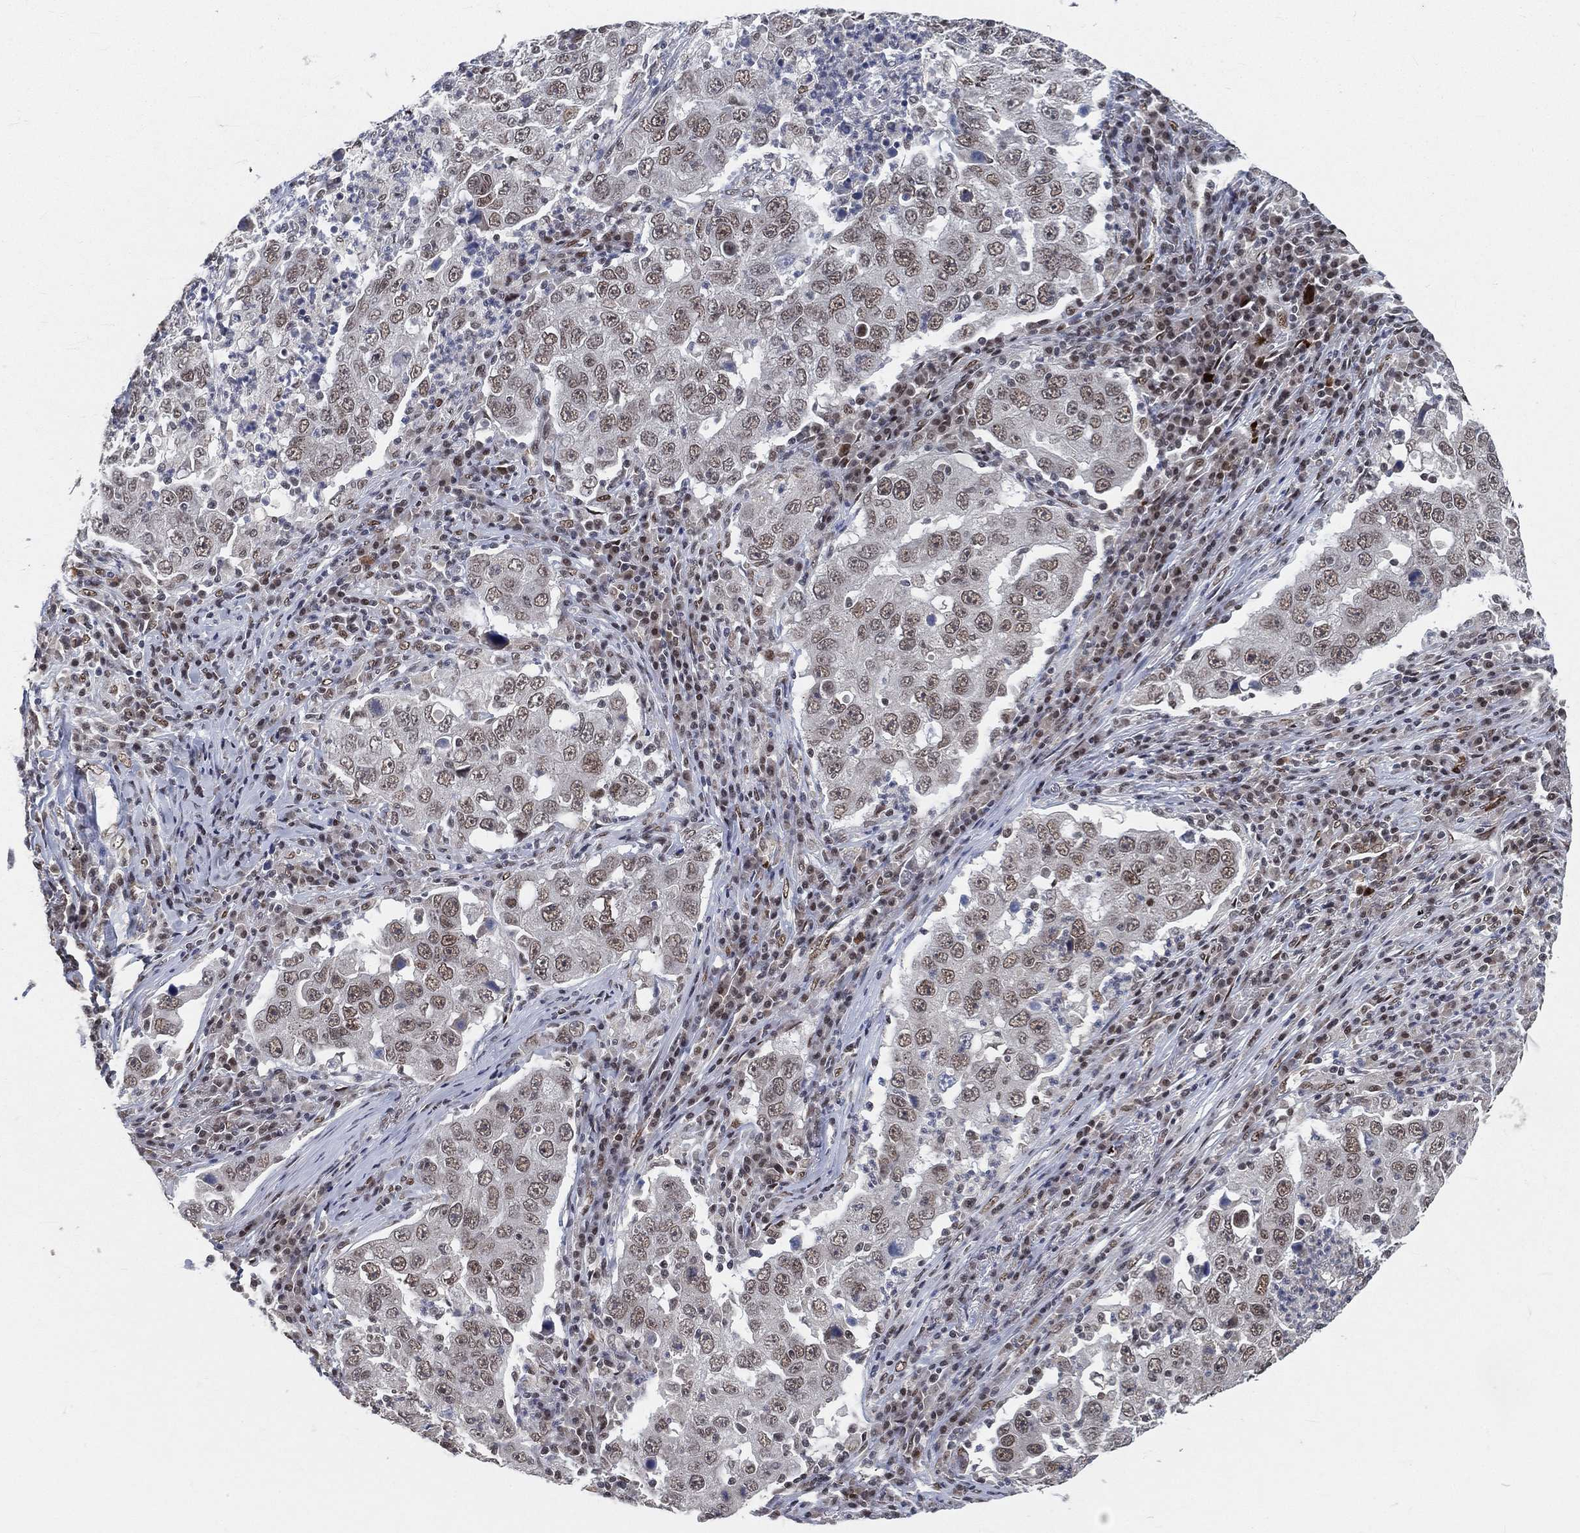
{"staining": {"intensity": "weak", "quantity": "25%-75%", "location": "nuclear"}, "tissue": "lung cancer", "cell_type": "Tumor cells", "image_type": "cancer", "snomed": [{"axis": "morphology", "description": "Adenocarcinoma, NOS"}, {"axis": "topography", "description": "Lung"}], "caption": "Immunohistochemical staining of human lung cancer (adenocarcinoma) displays low levels of weak nuclear protein staining in about 25%-75% of tumor cells.", "gene": "YLPM1", "patient": {"sex": "male", "age": 73}}